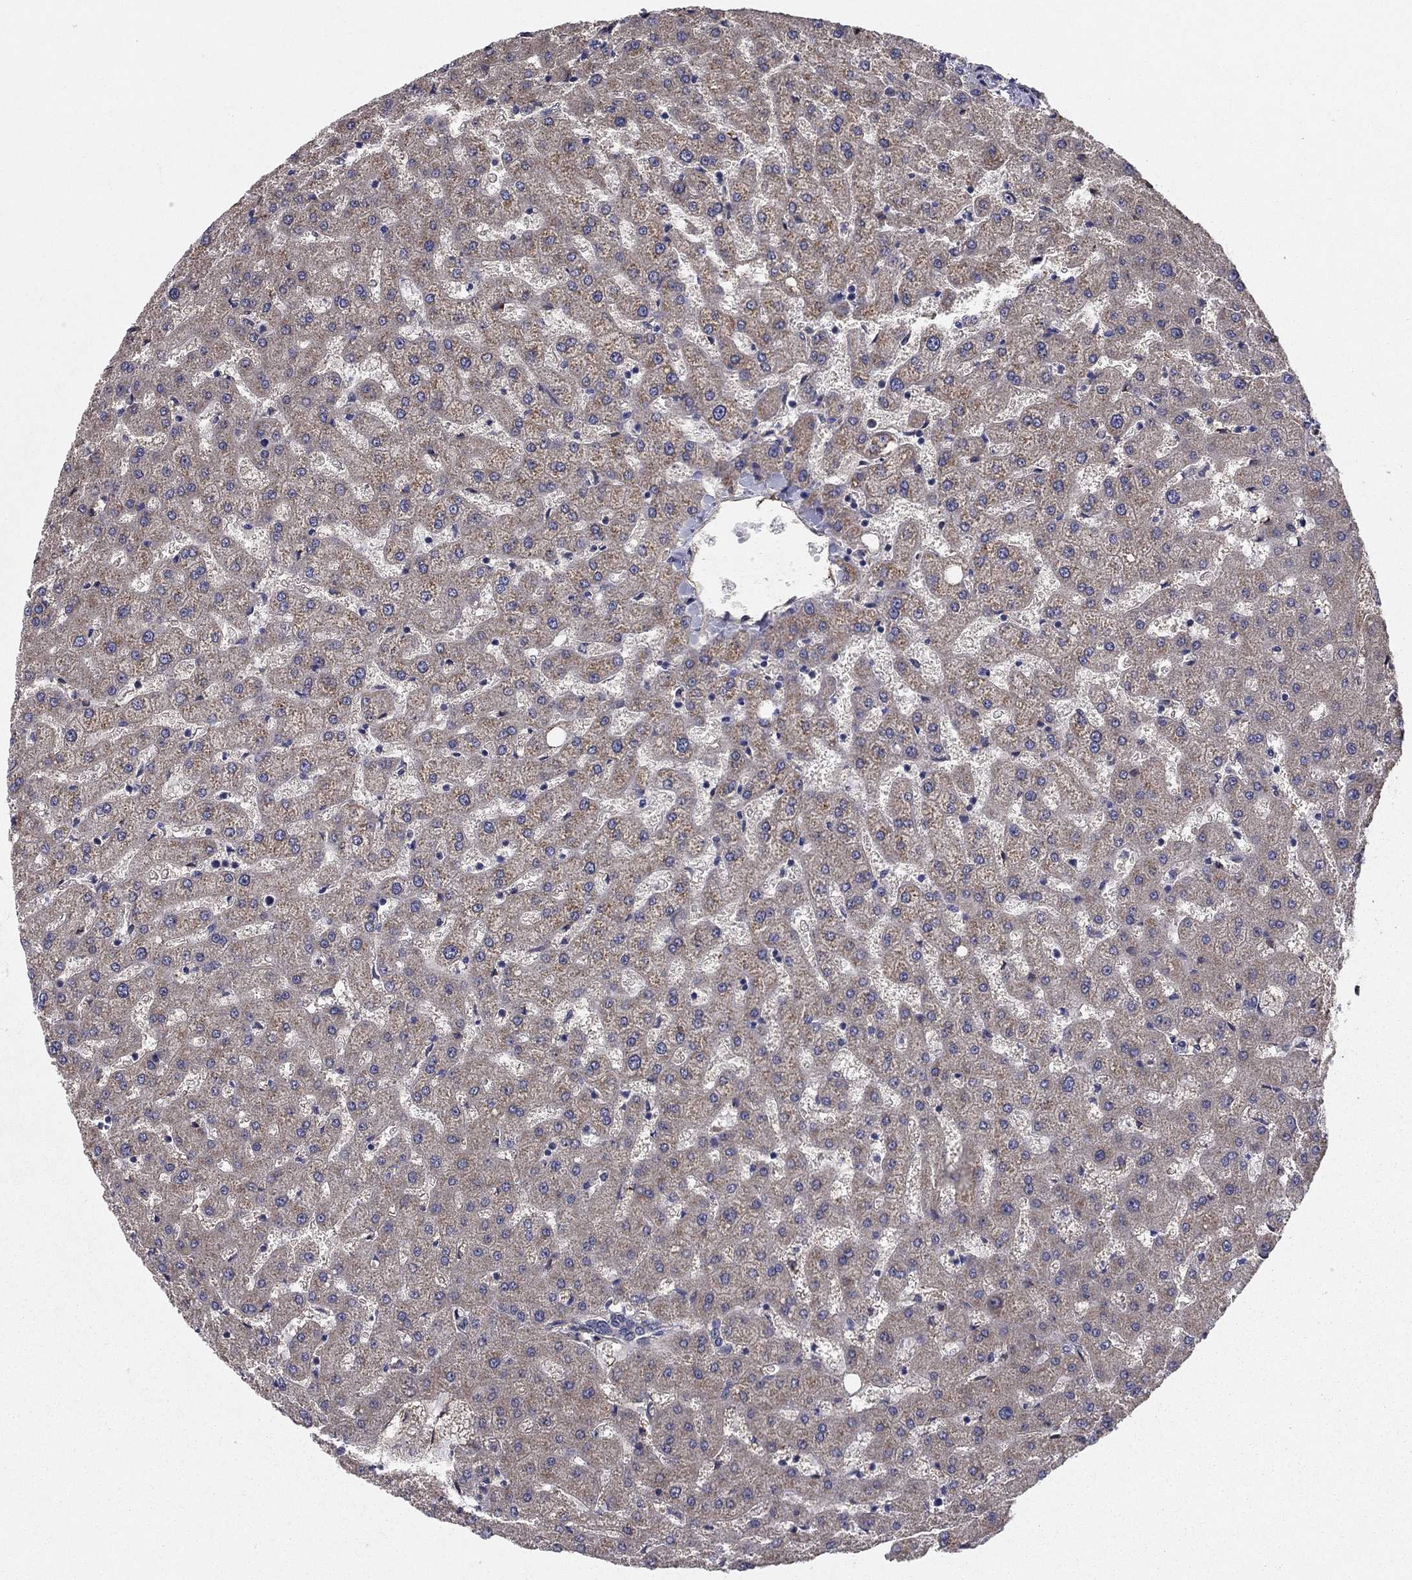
{"staining": {"intensity": "negative", "quantity": "none", "location": "none"}, "tissue": "liver", "cell_type": "Cholangiocytes", "image_type": "normal", "snomed": [{"axis": "morphology", "description": "Normal tissue, NOS"}, {"axis": "topography", "description": "Liver"}], "caption": "High power microscopy photomicrograph of an IHC histopathology image of normal liver, revealing no significant staining in cholangiocytes.", "gene": "EMP2", "patient": {"sex": "female", "age": 50}}